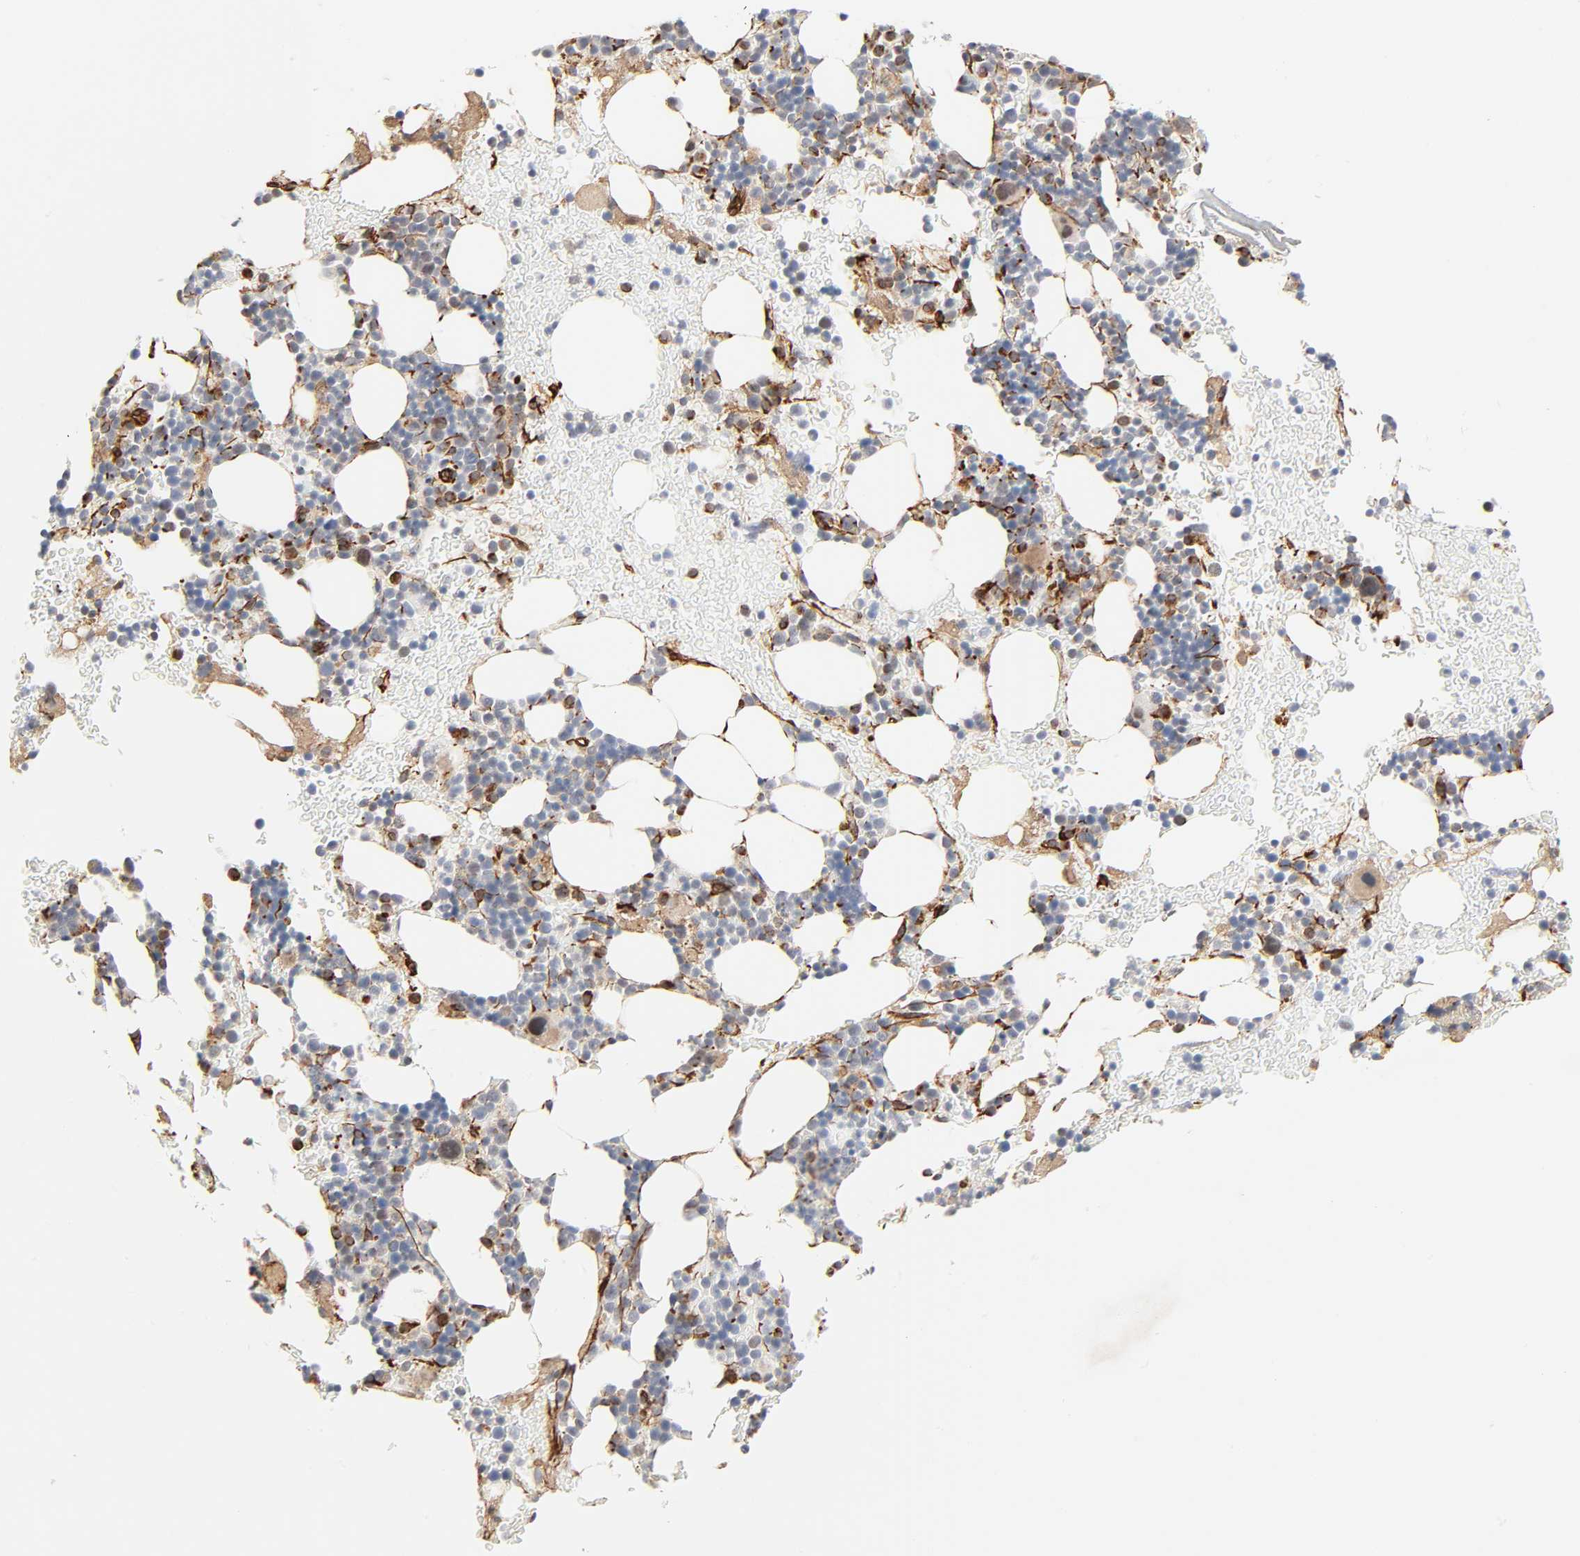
{"staining": {"intensity": "weak", "quantity": "25%-75%", "location": "cytoplasmic/membranous"}, "tissue": "bone marrow", "cell_type": "Hematopoietic cells", "image_type": "normal", "snomed": [{"axis": "morphology", "description": "Normal tissue, NOS"}, {"axis": "topography", "description": "Bone marrow"}], "caption": "The micrograph demonstrates staining of normal bone marrow, revealing weak cytoplasmic/membranous protein expression (brown color) within hematopoietic cells. The staining was performed using DAB, with brown indicating positive protein expression. Nuclei are stained blue with hematoxylin.", "gene": "REEP5", "patient": {"sex": "male", "age": 17}}